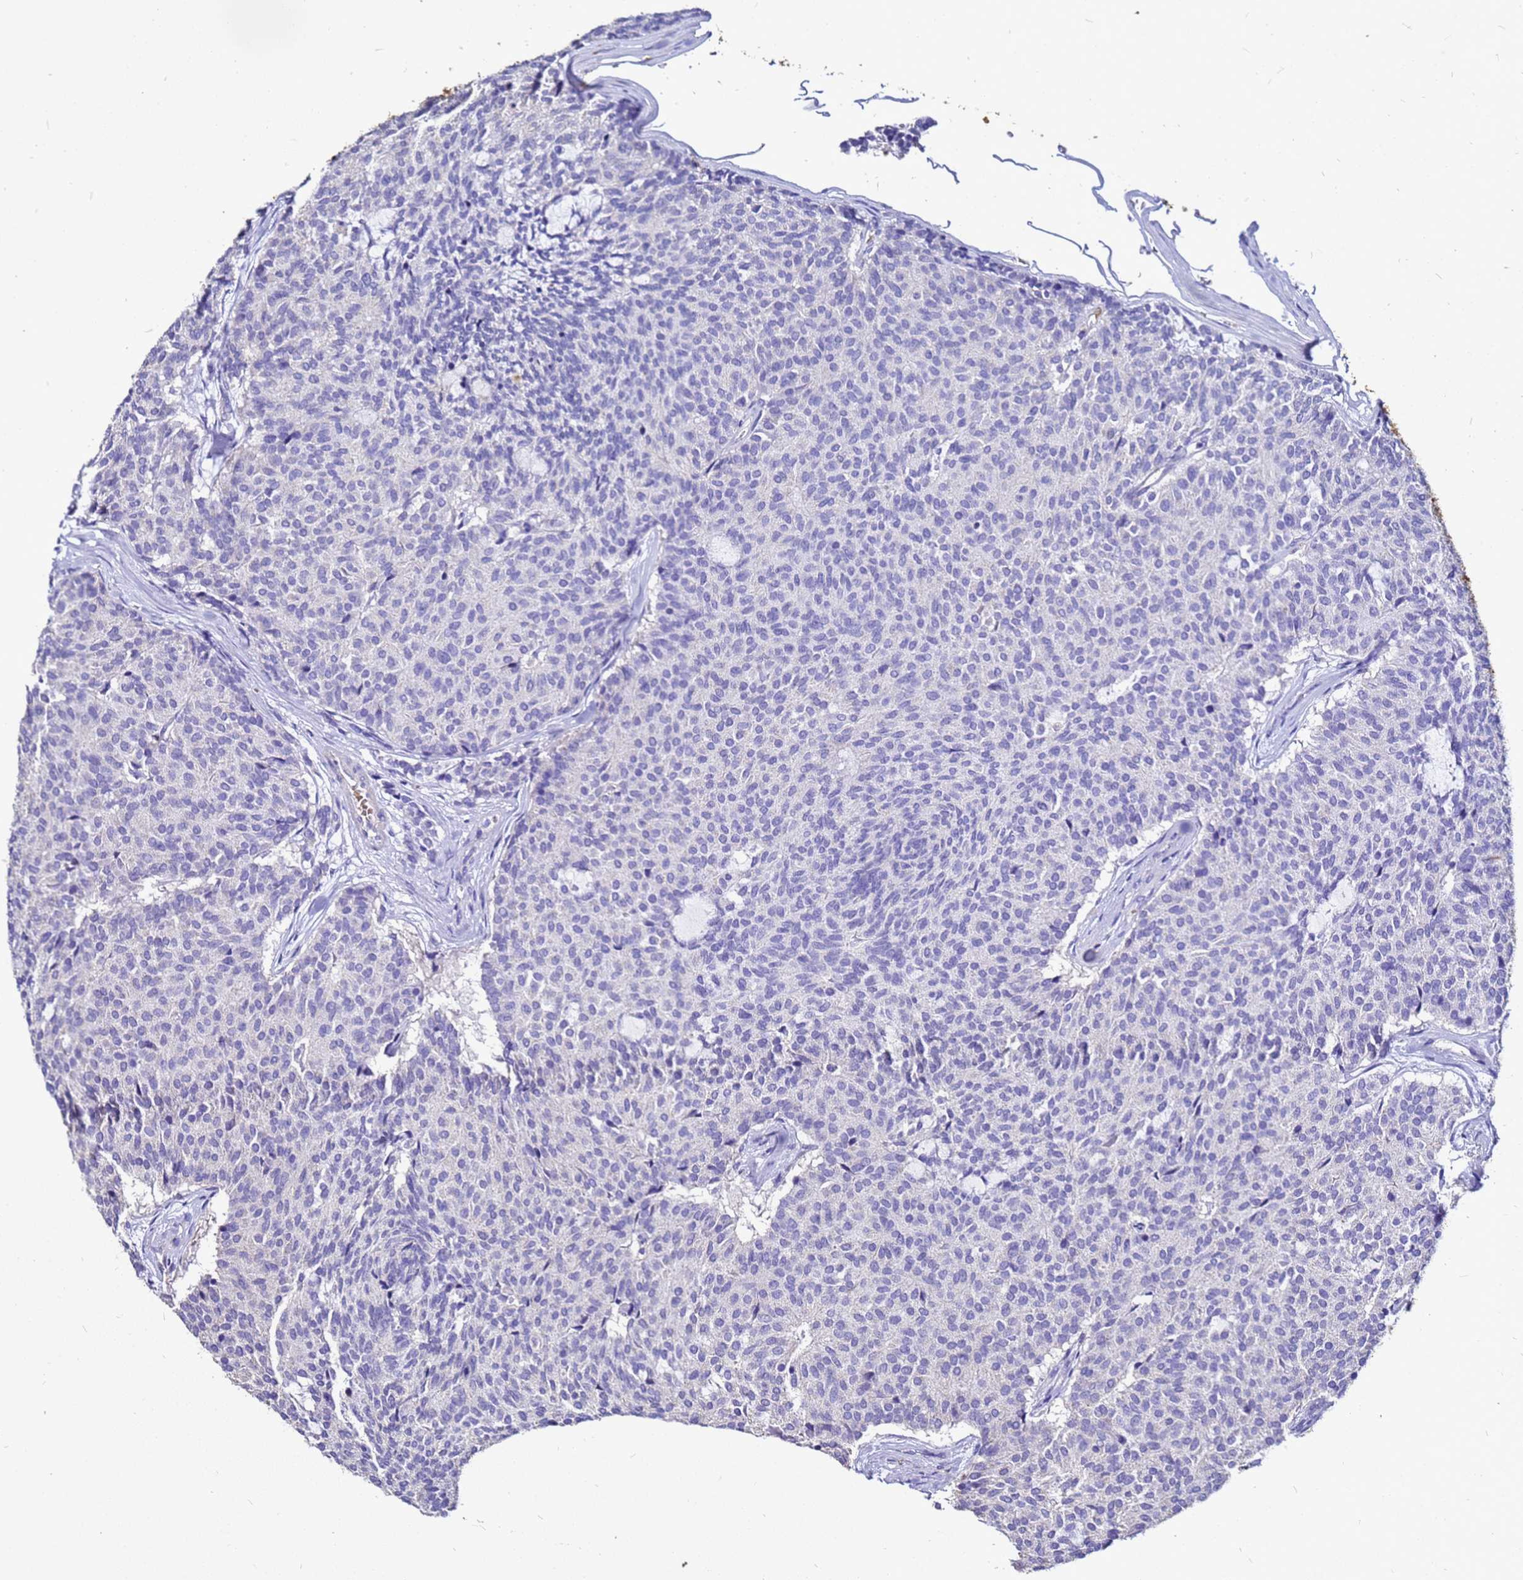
{"staining": {"intensity": "negative", "quantity": "none", "location": "none"}, "tissue": "carcinoid", "cell_type": "Tumor cells", "image_type": "cancer", "snomed": [{"axis": "morphology", "description": "Carcinoid, malignant, NOS"}, {"axis": "topography", "description": "Pancreas"}], "caption": "This is an immunohistochemistry image of malignant carcinoid. There is no positivity in tumor cells.", "gene": "S100A2", "patient": {"sex": "female", "age": 54}}